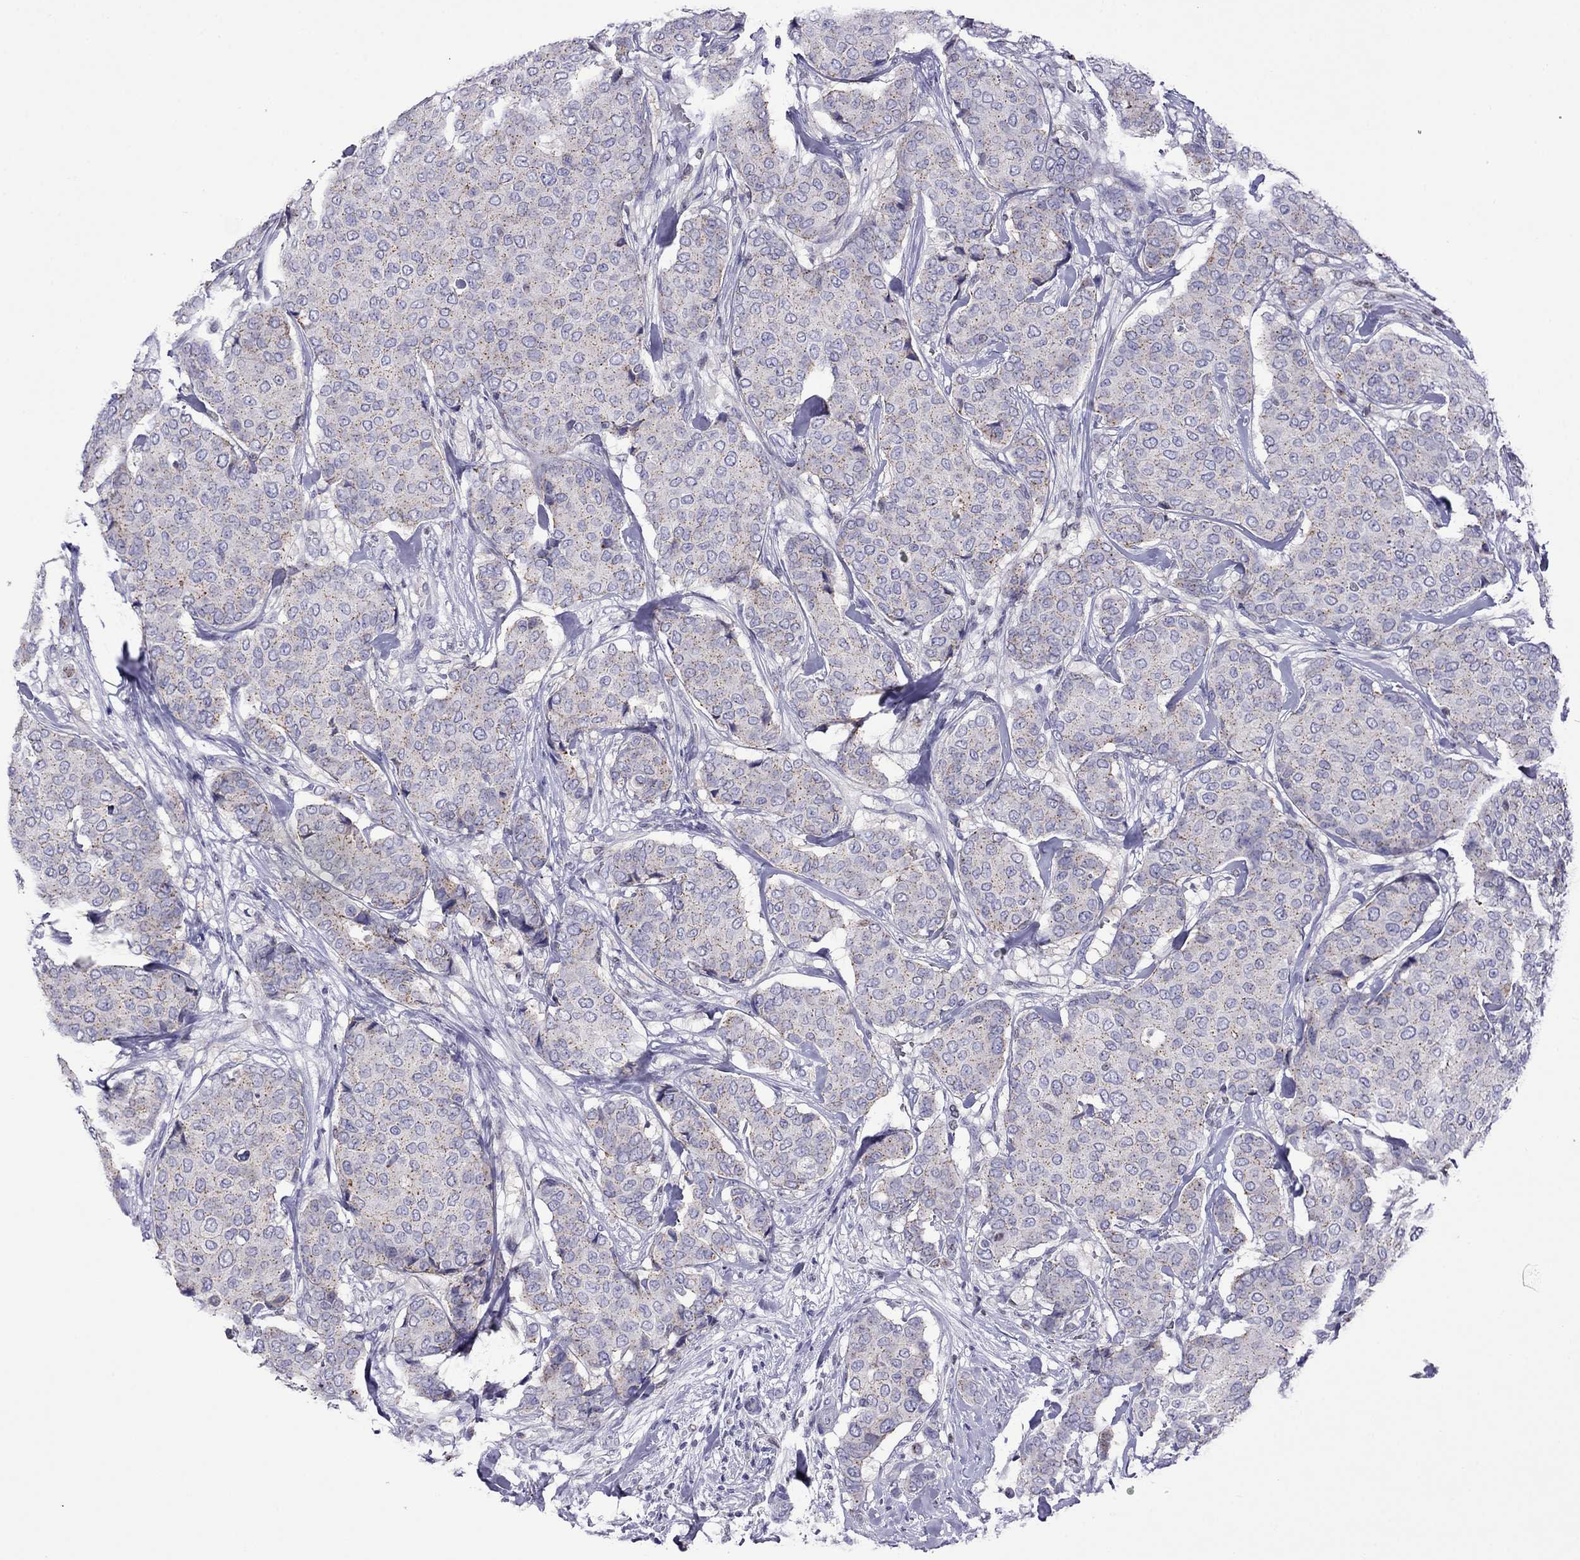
{"staining": {"intensity": "moderate", "quantity": ">75%", "location": "cytoplasmic/membranous"}, "tissue": "breast cancer", "cell_type": "Tumor cells", "image_type": "cancer", "snomed": [{"axis": "morphology", "description": "Duct carcinoma"}, {"axis": "topography", "description": "Breast"}], "caption": "Protein analysis of breast cancer (invasive ductal carcinoma) tissue demonstrates moderate cytoplasmic/membranous positivity in approximately >75% of tumor cells.", "gene": "MPZ", "patient": {"sex": "female", "age": 75}}